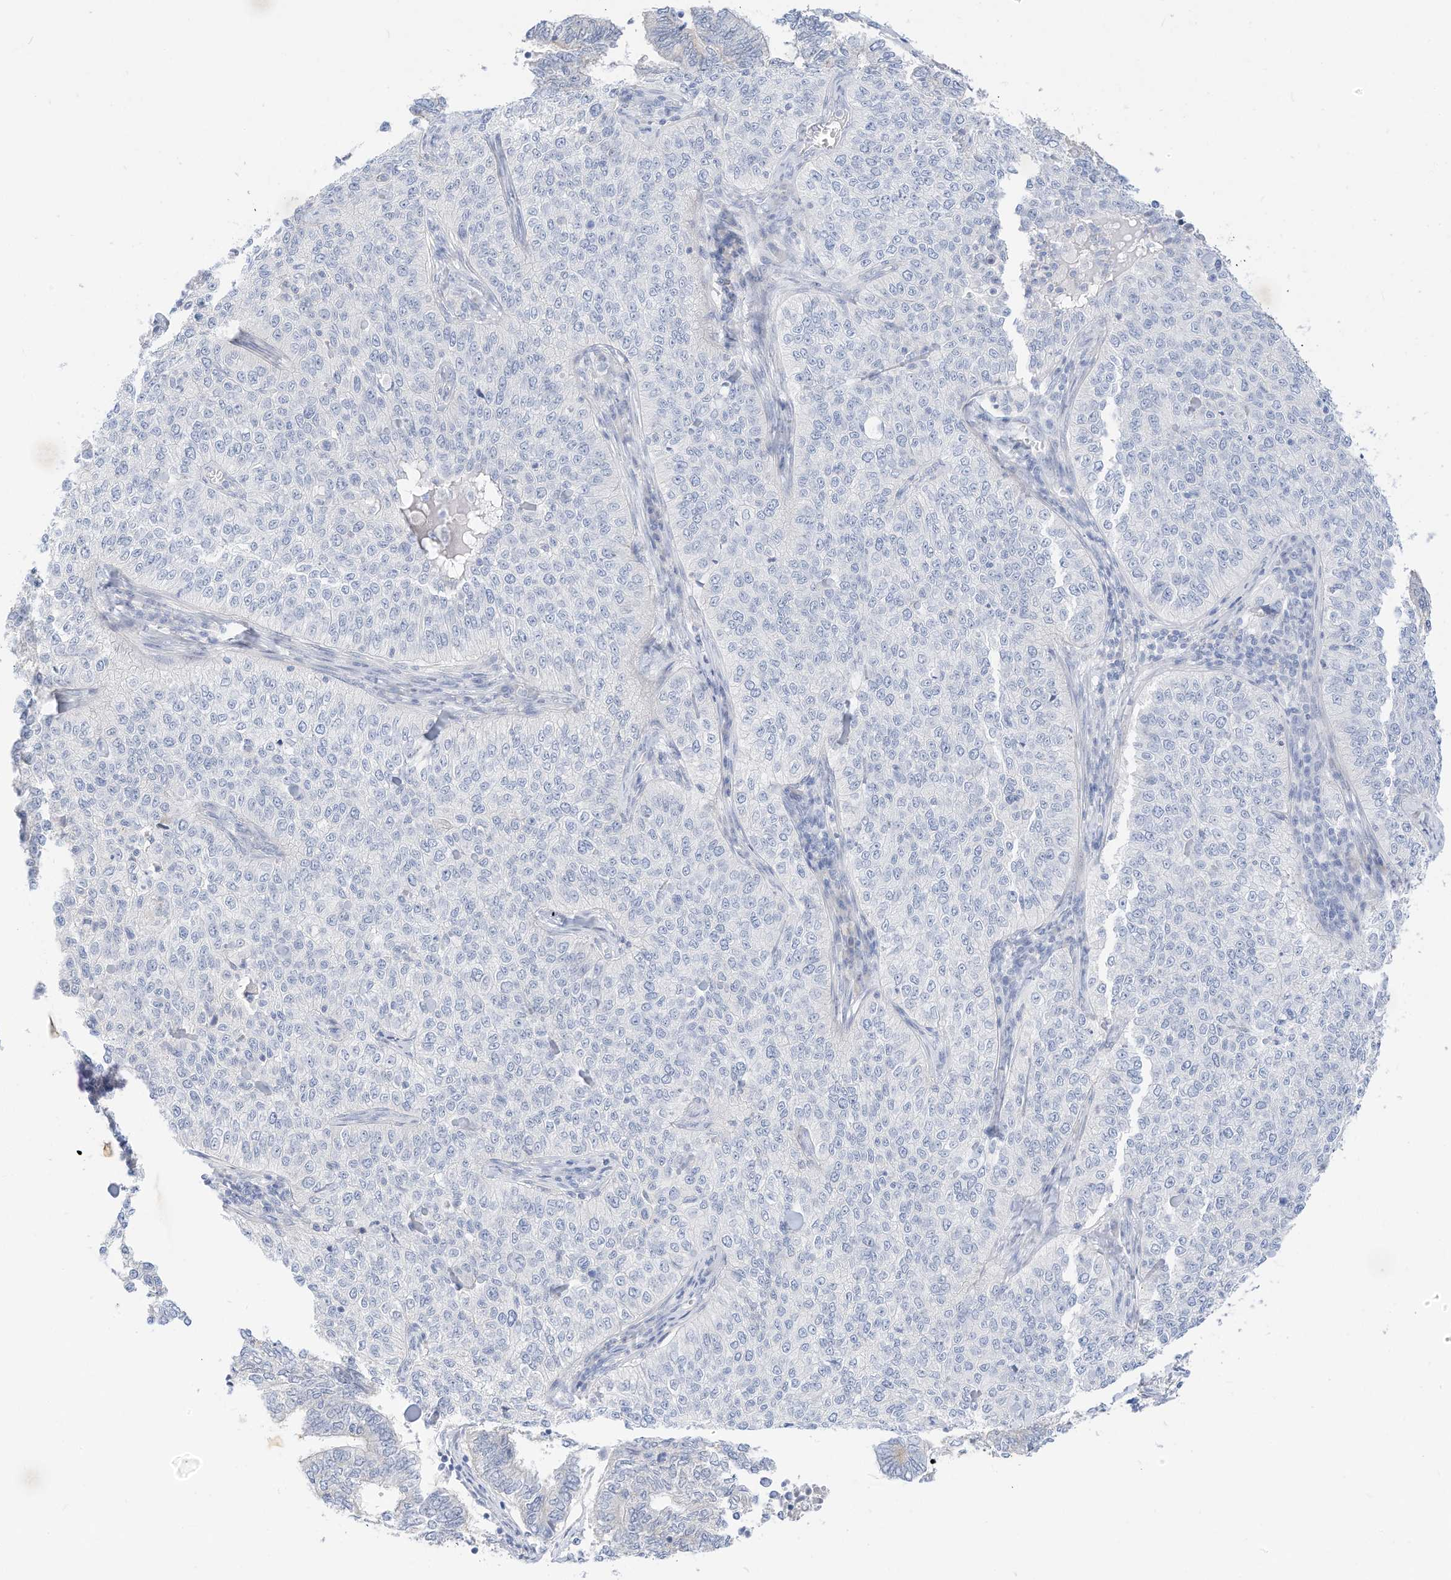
{"staining": {"intensity": "negative", "quantity": "none", "location": "none"}, "tissue": "cervical cancer", "cell_type": "Tumor cells", "image_type": "cancer", "snomed": [{"axis": "morphology", "description": "Squamous cell carcinoma, NOS"}, {"axis": "topography", "description": "Cervix"}], "caption": "The micrograph displays no significant expression in tumor cells of cervical cancer (squamous cell carcinoma).", "gene": "SPOCD1", "patient": {"sex": "female", "age": 35}}